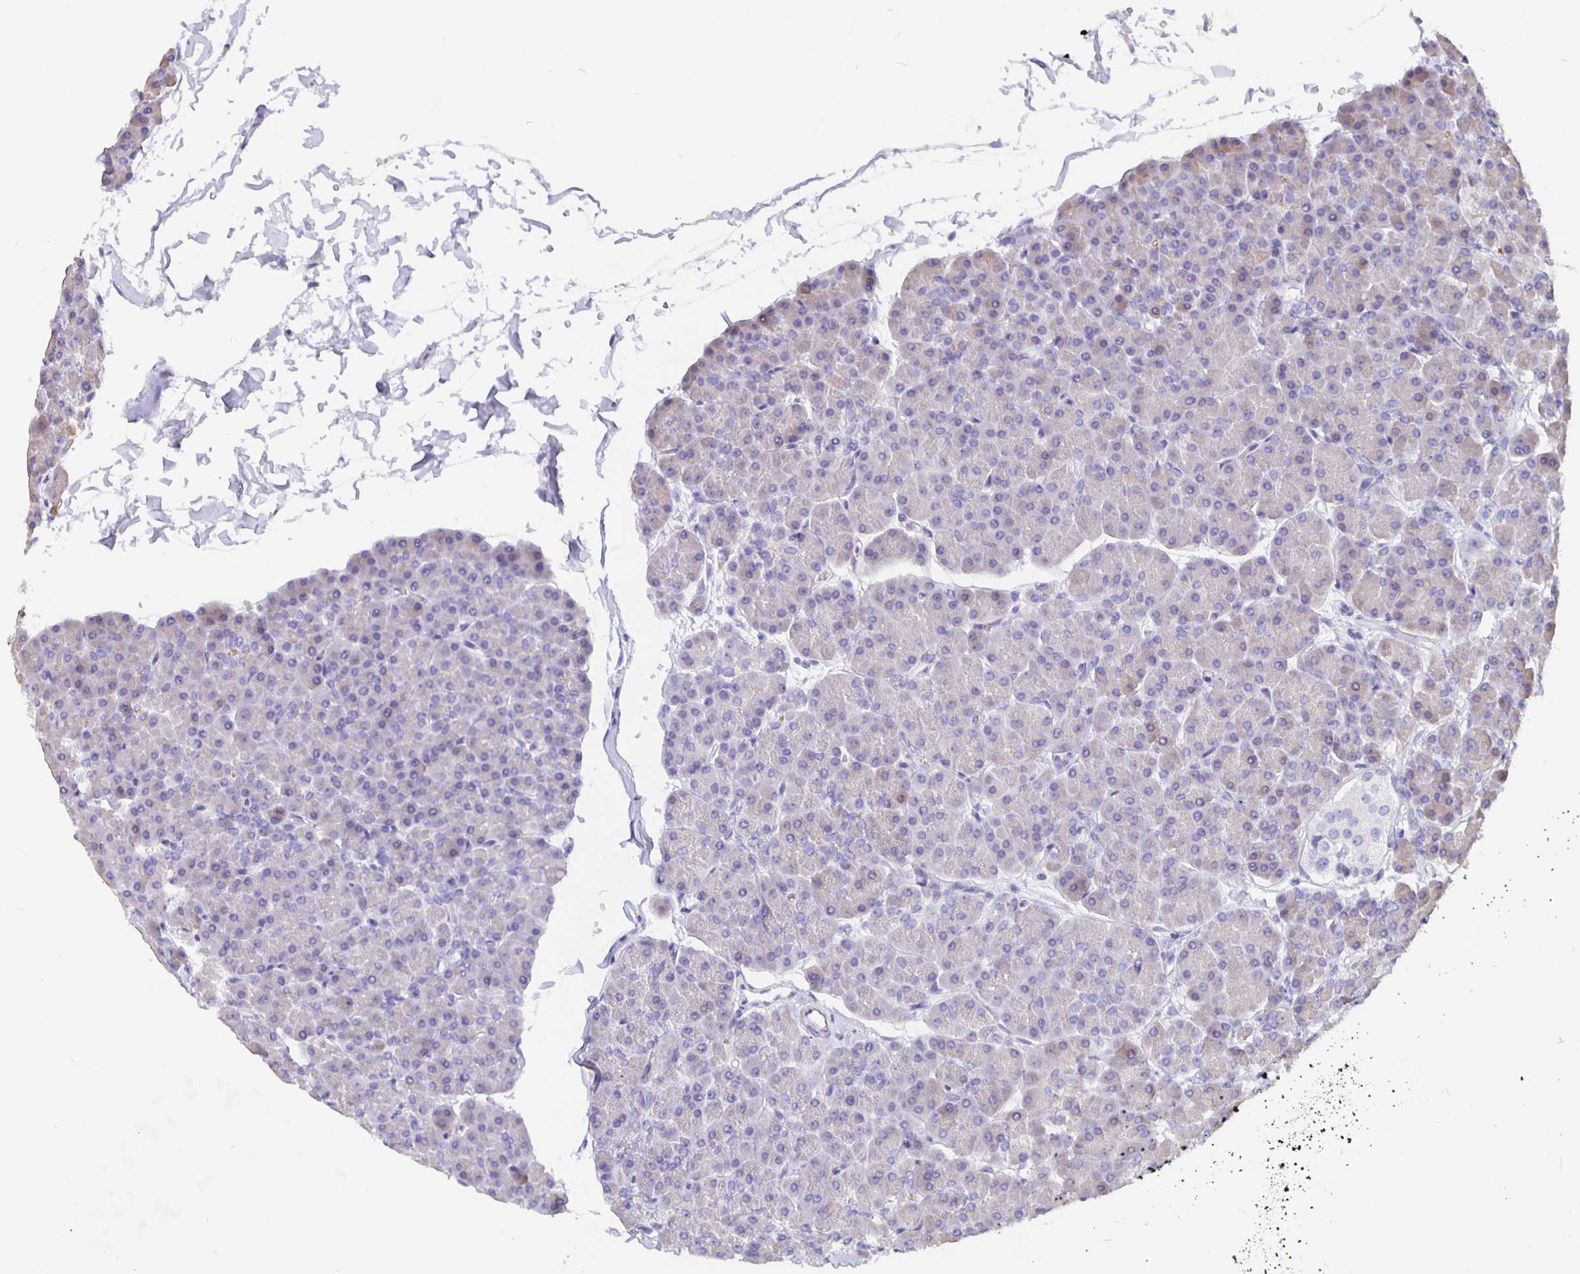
{"staining": {"intensity": "weak", "quantity": "<25%", "location": "cytoplasmic/membranous"}, "tissue": "pancreas", "cell_type": "Exocrine glandular cells", "image_type": "normal", "snomed": [{"axis": "morphology", "description": "Normal tissue, NOS"}, {"axis": "topography", "description": "Pancreas"}, {"axis": "topography", "description": "Peripheral nerve tissue"}], "caption": "DAB immunohistochemical staining of benign human pancreas displays no significant staining in exocrine glandular cells.", "gene": "CFAP74", "patient": {"sex": "male", "age": 54}}